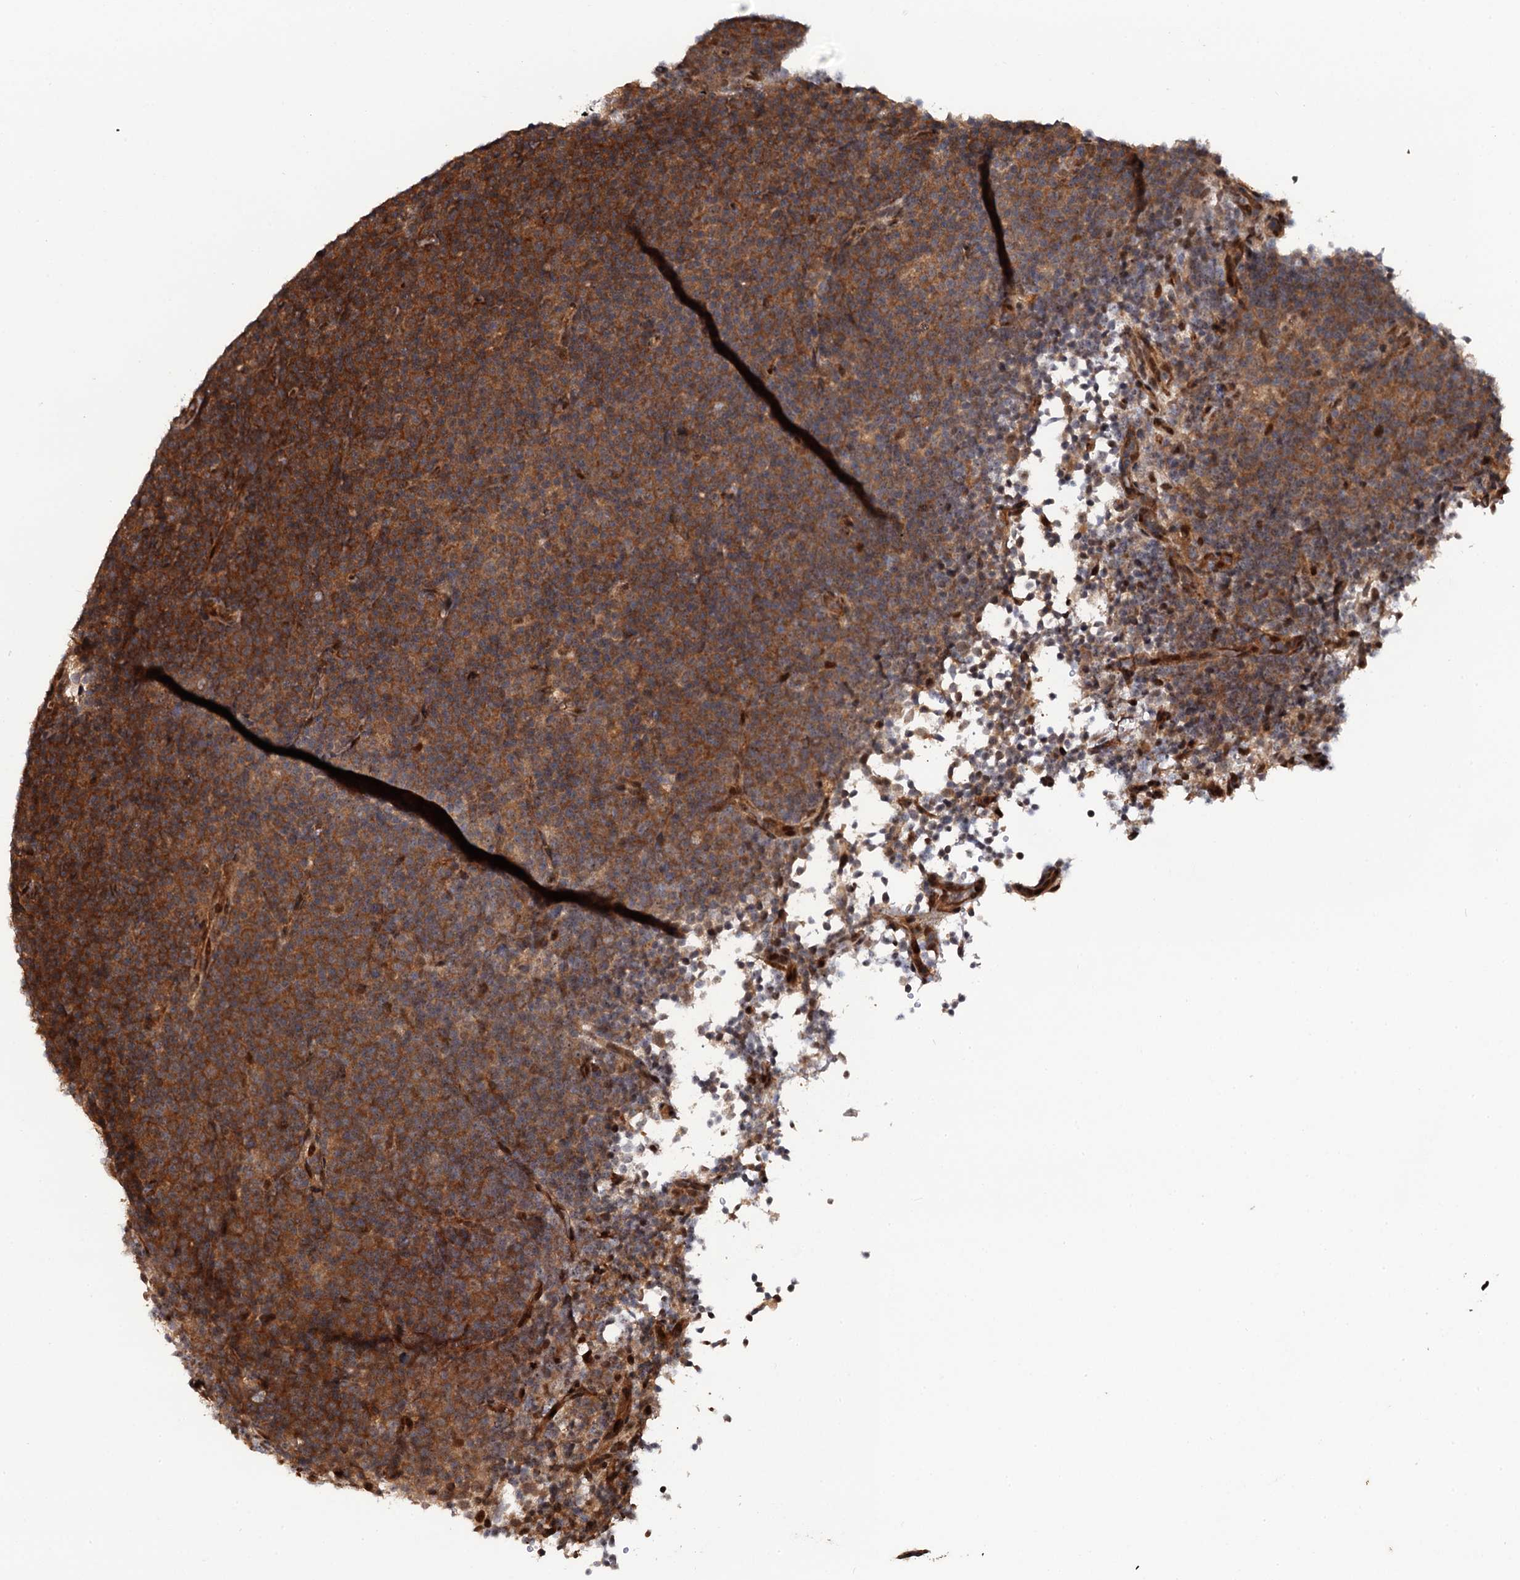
{"staining": {"intensity": "moderate", "quantity": ">75%", "location": "cytoplasmic/membranous"}, "tissue": "lymphoma", "cell_type": "Tumor cells", "image_type": "cancer", "snomed": [{"axis": "morphology", "description": "Malignant lymphoma, non-Hodgkin's type, Low grade"}, {"axis": "topography", "description": "Lymph node"}], "caption": "A histopathology image of low-grade malignant lymphoma, non-Hodgkin's type stained for a protein displays moderate cytoplasmic/membranous brown staining in tumor cells. Using DAB (3,3'-diaminobenzidine) (brown) and hematoxylin (blue) stains, captured at high magnification using brightfield microscopy.", "gene": "CDC23", "patient": {"sex": "female", "age": 67}}